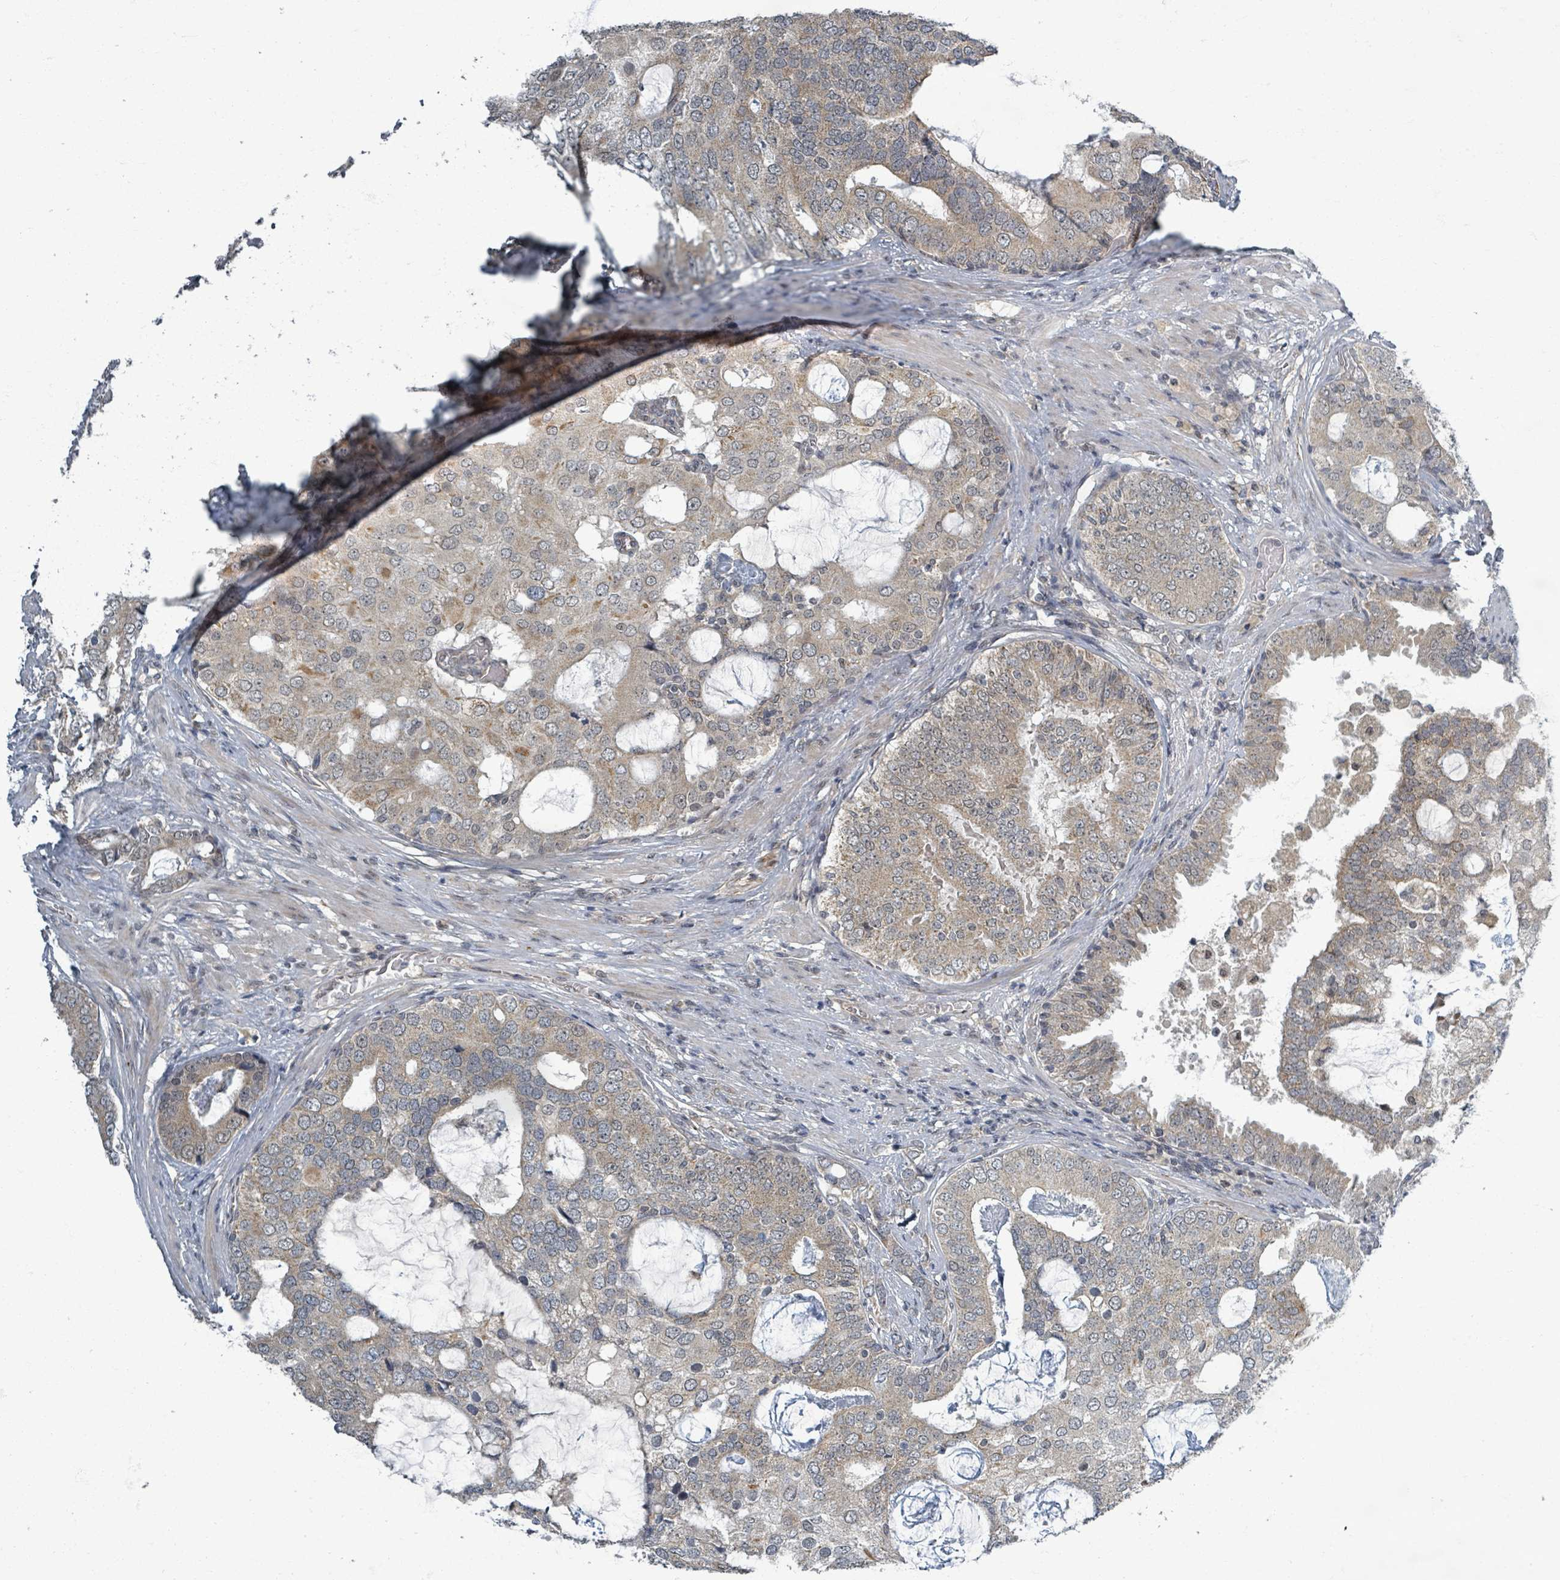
{"staining": {"intensity": "weak", "quantity": ">75%", "location": "cytoplasmic/membranous"}, "tissue": "prostate cancer", "cell_type": "Tumor cells", "image_type": "cancer", "snomed": [{"axis": "morphology", "description": "Adenocarcinoma, High grade"}, {"axis": "topography", "description": "Prostate"}], "caption": "This is an image of immunohistochemistry (IHC) staining of prostate adenocarcinoma (high-grade), which shows weak expression in the cytoplasmic/membranous of tumor cells.", "gene": "INTS15", "patient": {"sex": "male", "age": 55}}